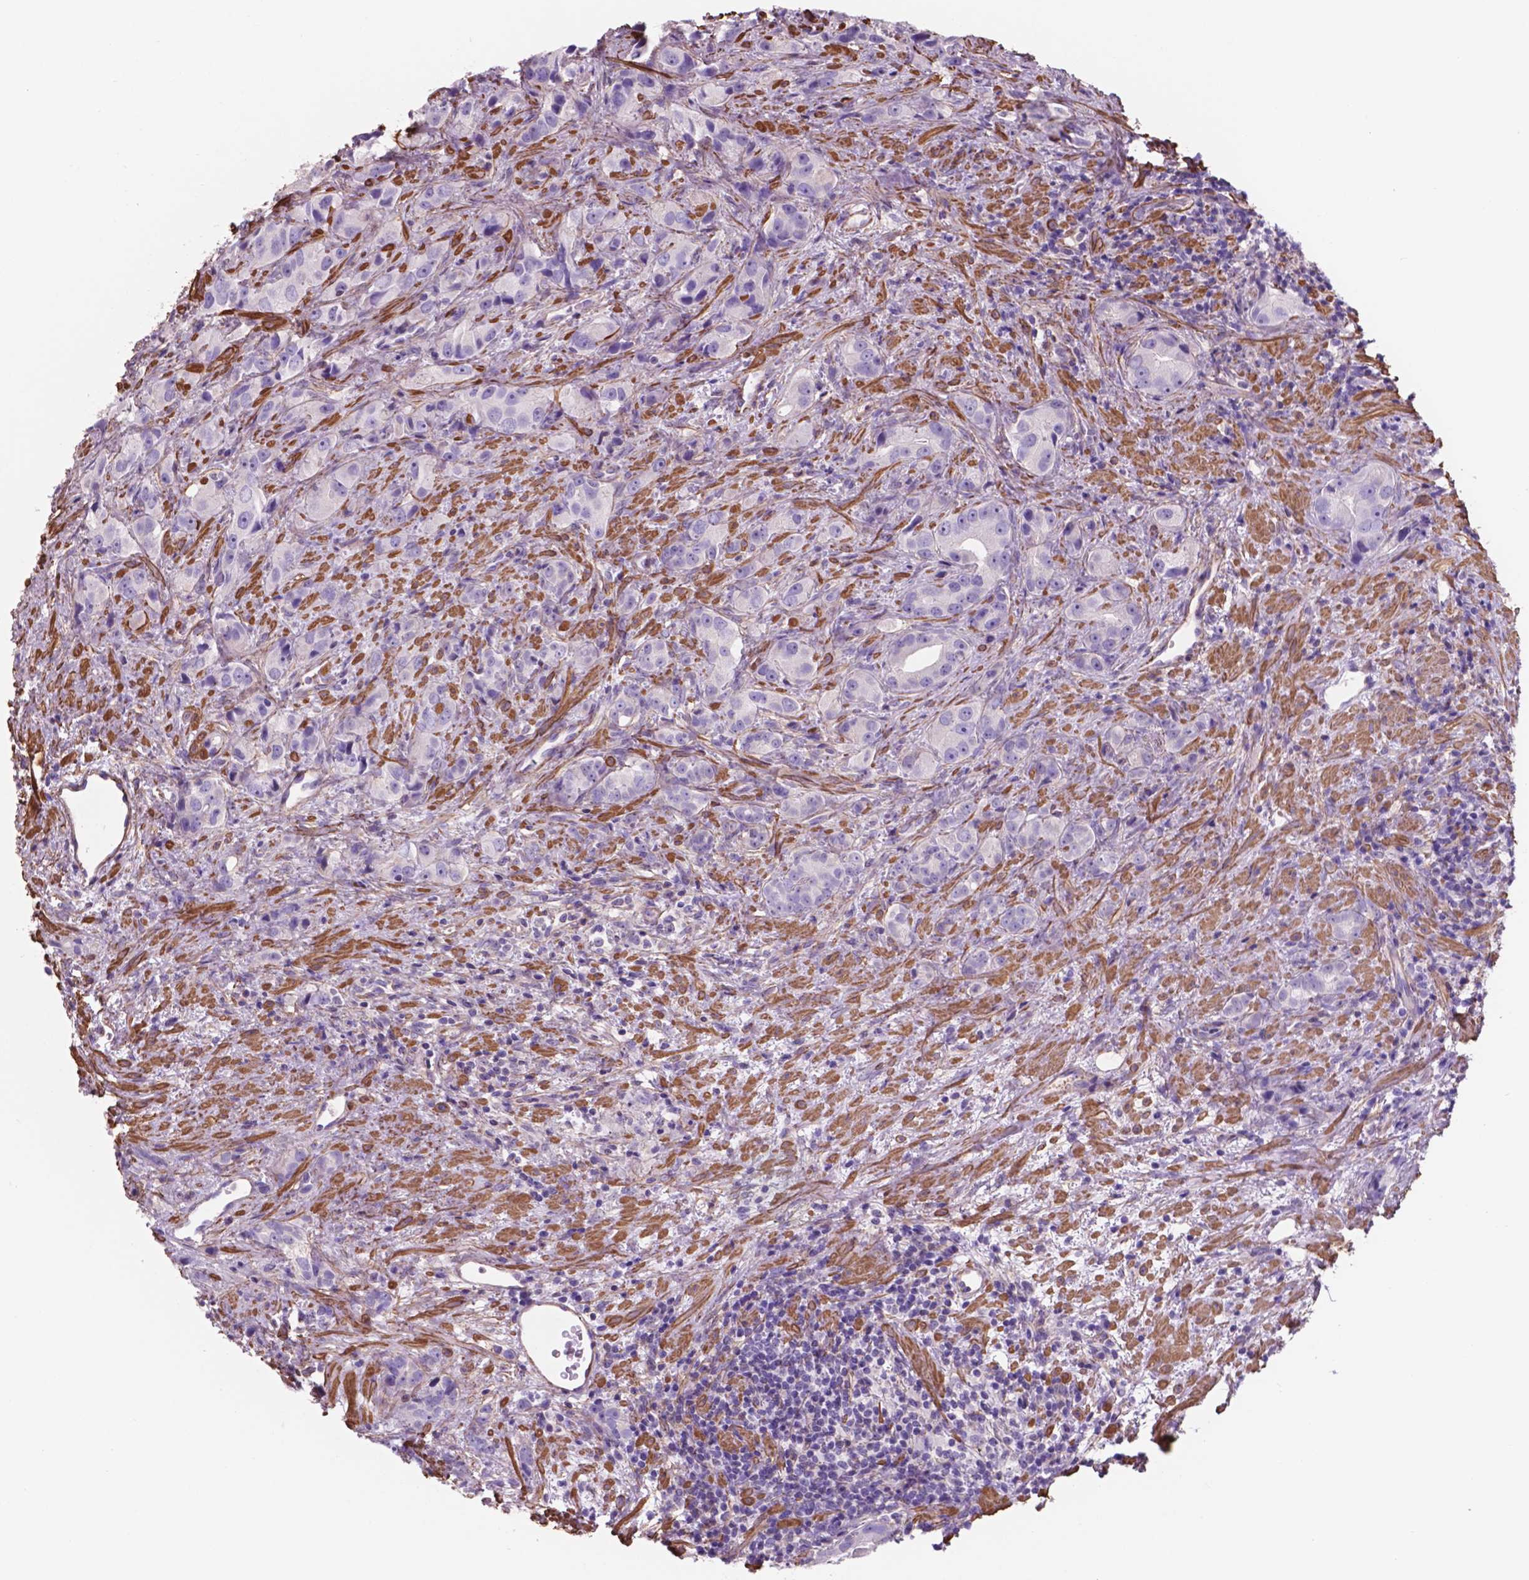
{"staining": {"intensity": "negative", "quantity": "none", "location": "none"}, "tissue": "prostate cancer", "cell_type": "Tumor cells", "image_type": "cancer", "snomed": [{"axis": "morphology", "description": "Adenocarcinoma, High grade"}, {"axis": "topography", "description": "Prostate"}], "caption": "High power microscopy micrograph of an immunohistochemistry (IHC) histopathology image of prostate adenocarcinoma (high-grade), revealing no significant positivity in tumor cells.", "gene": "TOR2A", "patient": {"sex": "male", "age": 90}}